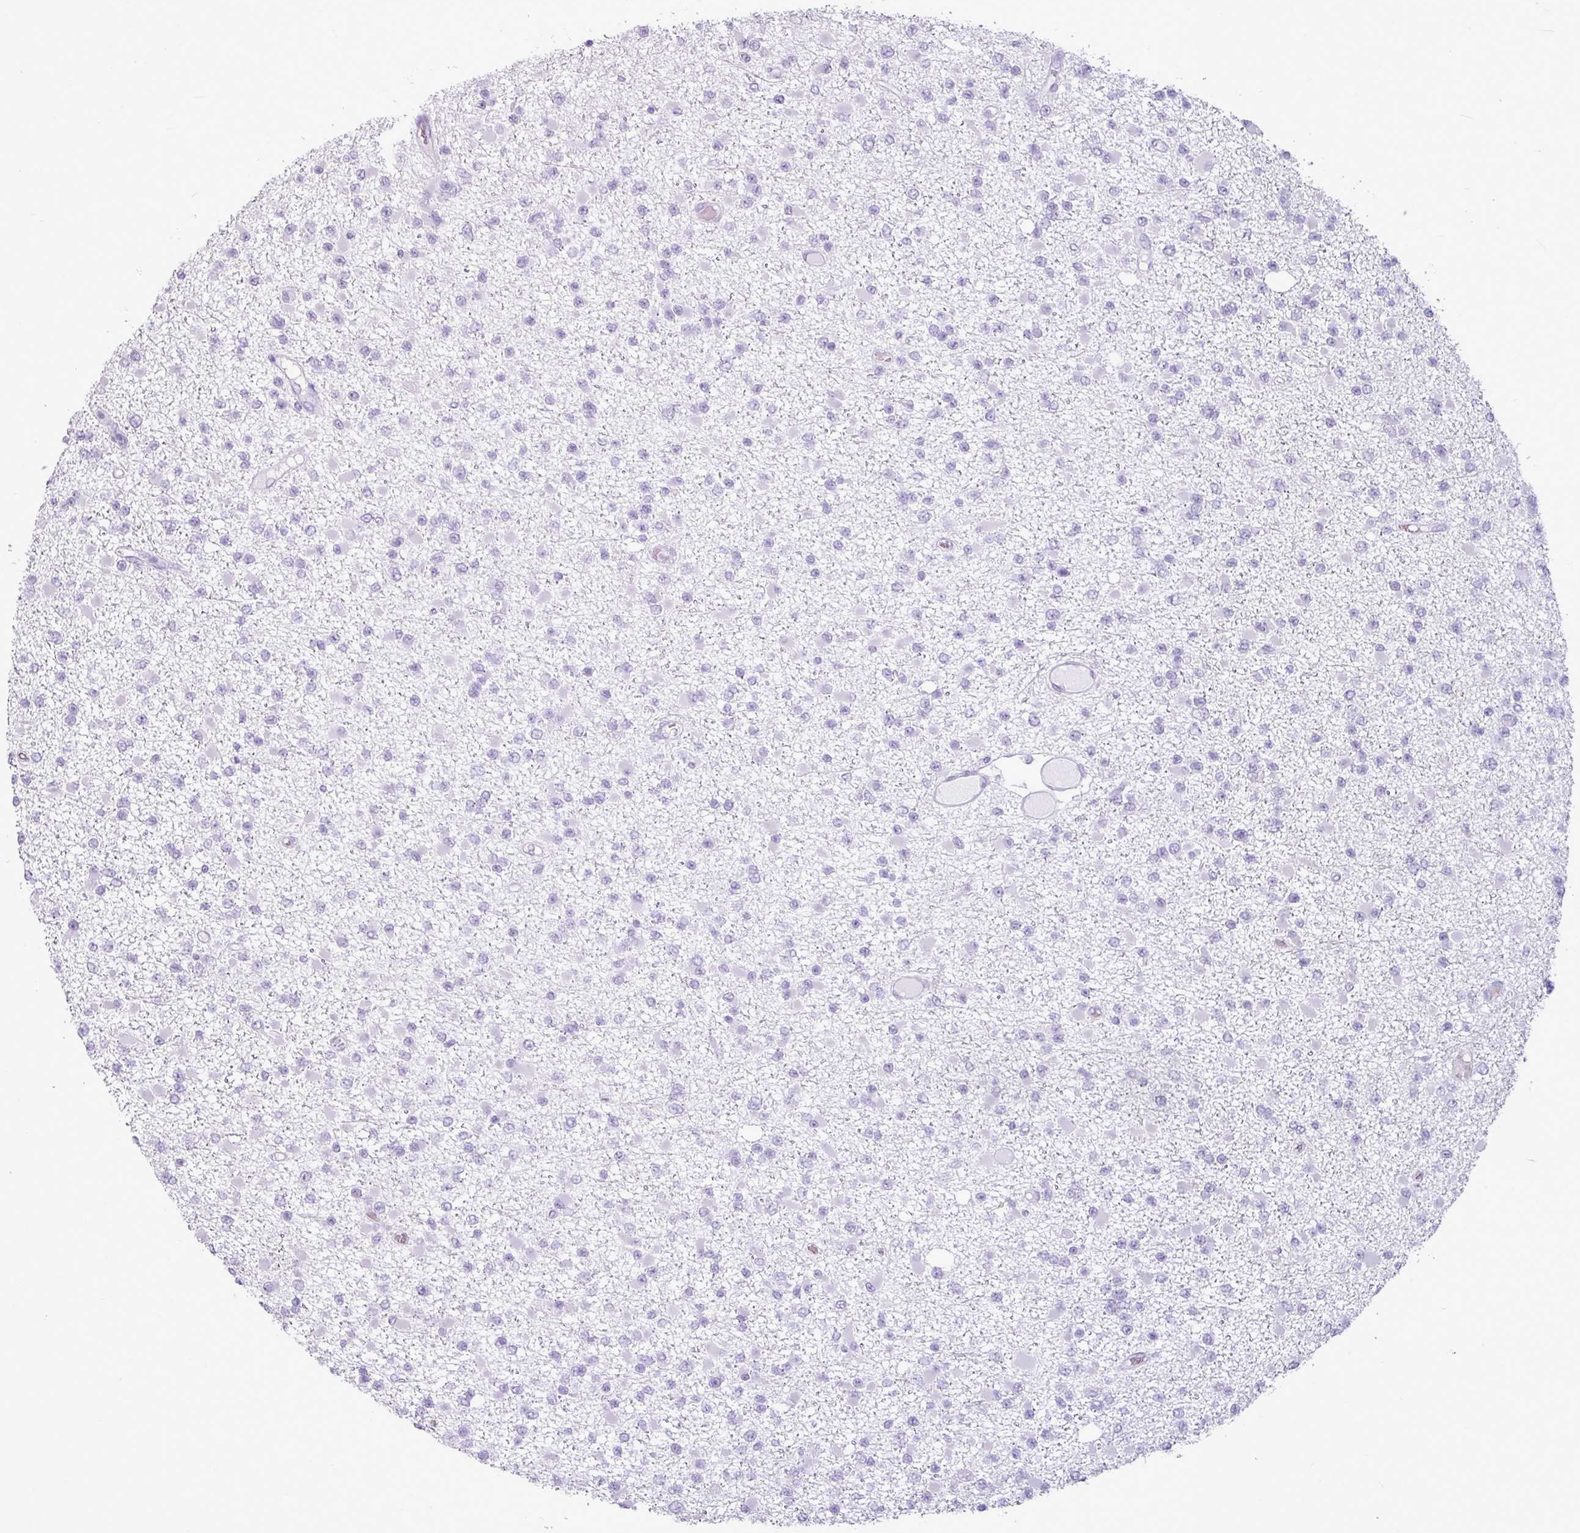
{"staining": {"intensity": "negative", "quantity": "none", "location": "none"}, "tissue": "glioma", "cell_type": "Tumor cells", "image_type": "cancer", "snomed": [{"axis": "morphology", "description": "Glioma, malignant, Low grade"}, {"axis": "topography", "description": "Brain"}], "caption": "Photomicrograph shows no significant protein expression in tumor cells of glioma. (DAB immunohistochemistry, high magnification).", "gene": "AMY1B", "patient": {"sex": "female", "age": 22}}